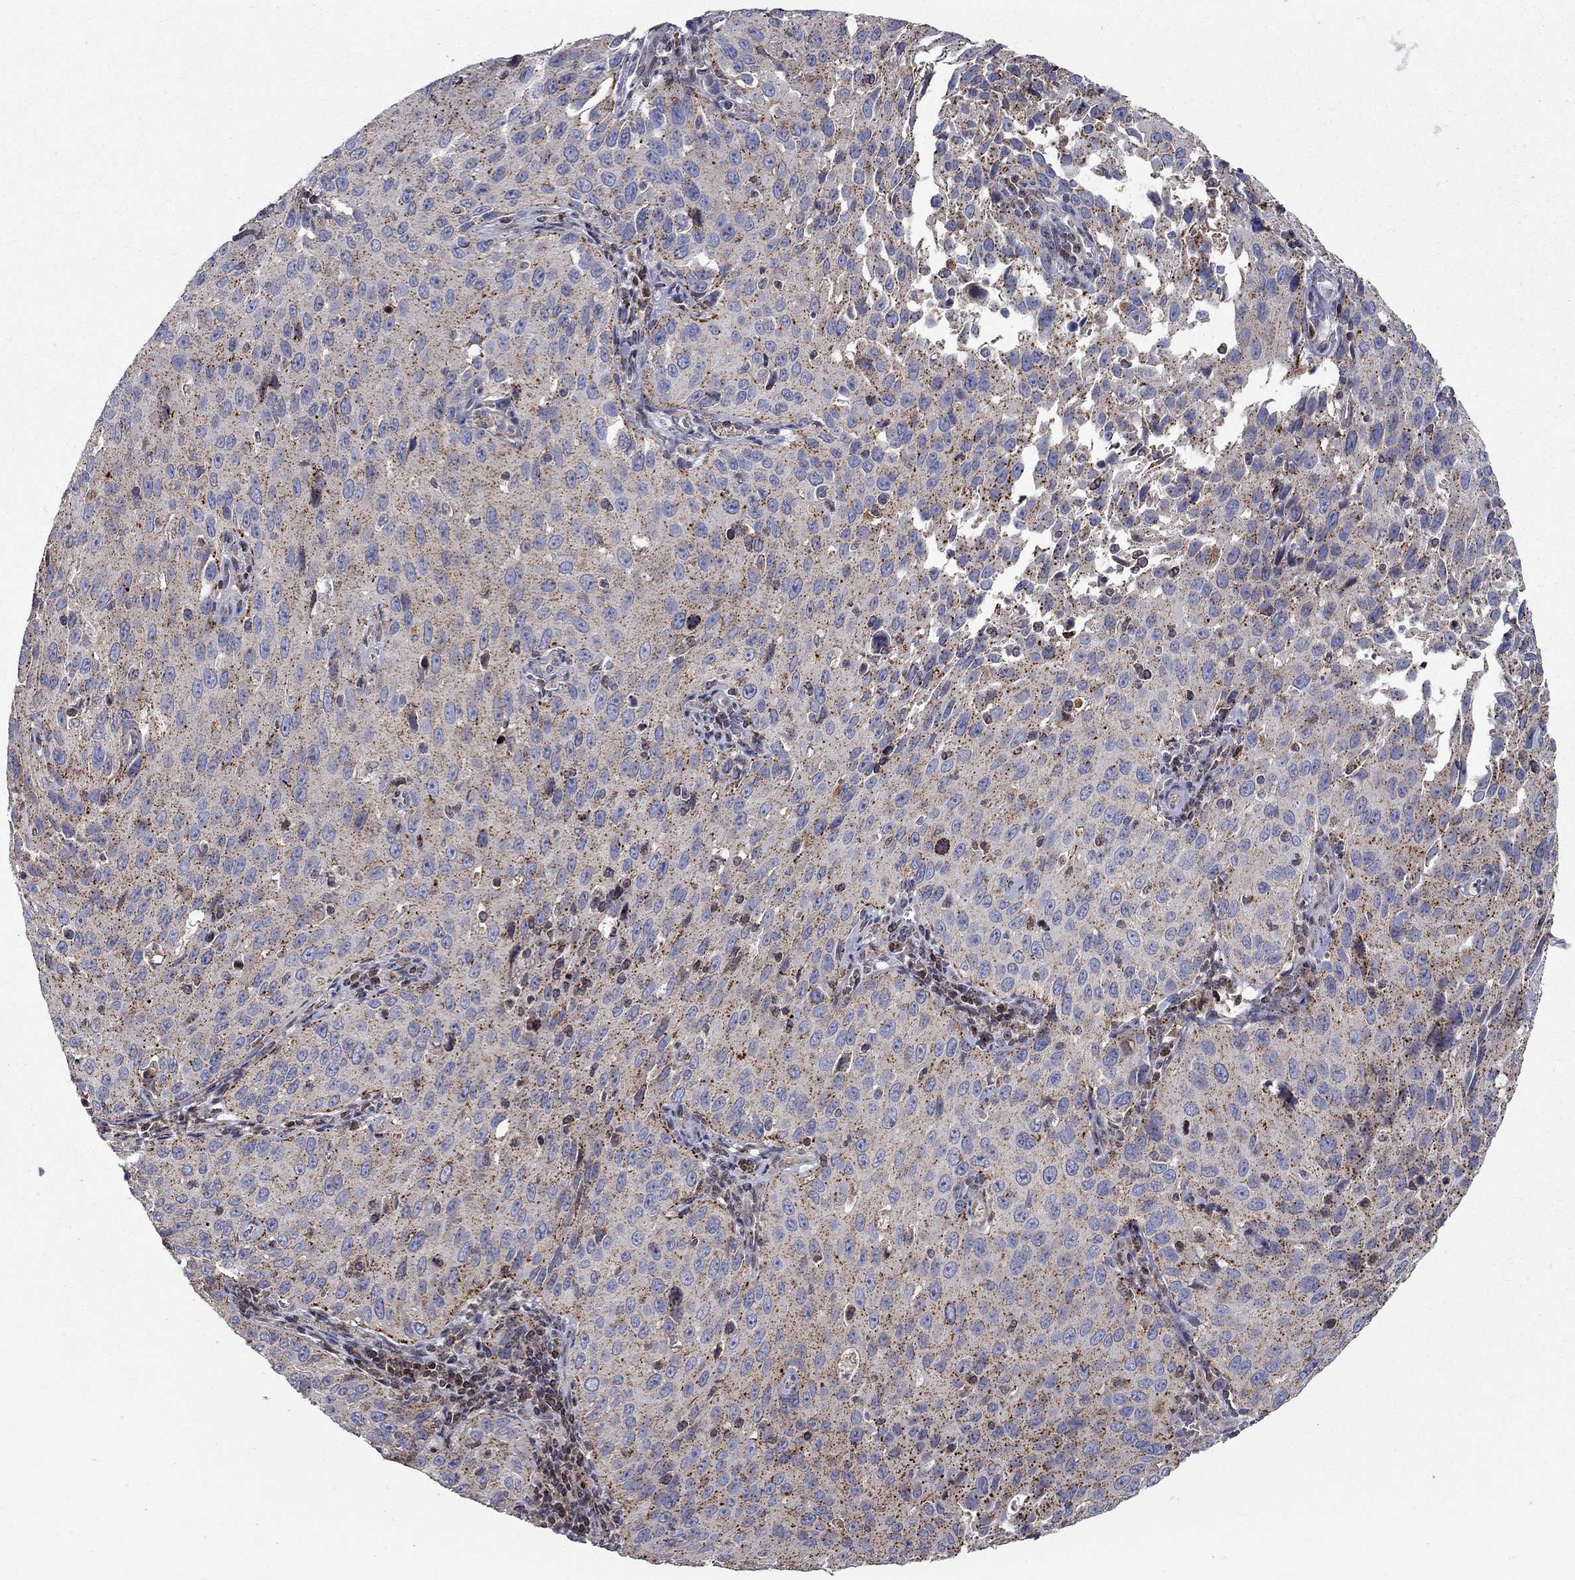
{"staining": {"intensity": "strong", "quantity": "25%-75%", "location": "cytoplasmic/membranous"}, "tissue": "cervical cancer", "cell_type": "Tumor cells", "image_type": "cancer", "snomed": [{"axis": "morphology", "description": "Squamous cell carcinoma, NOS"}, {"axis": "topography", "description": "Cervix"}], "caption": "Protein expression analysis of cervical cancer (squamous cell carcinoma) reveals strong cytoplasmic/membranous staining in about 25%-75% of tumor cells.", "gene": "ERN2", "patient": {"sex": "female", "age": 26}}